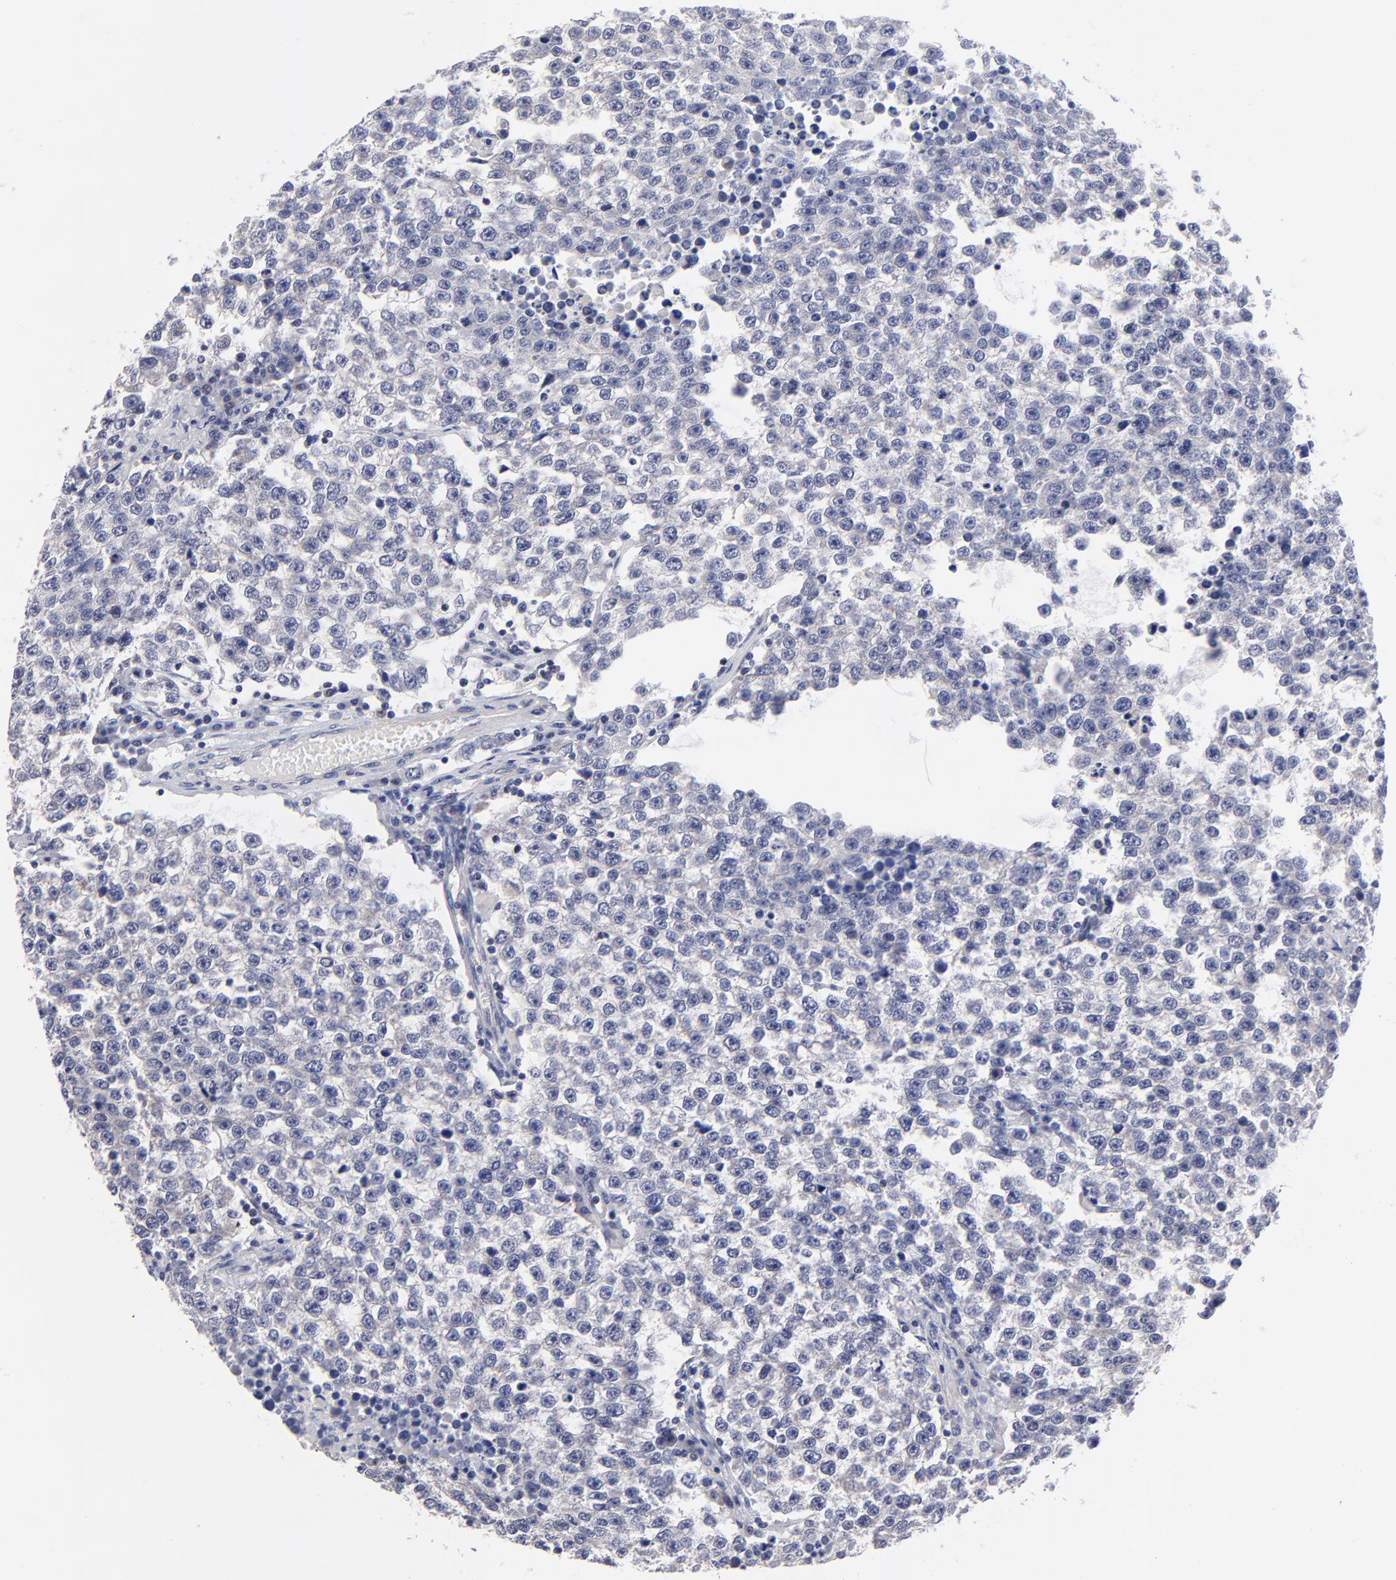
{"staining": {"intensity": "negative", "quantity": "none", "location": "none"}, "tissue": "testis cancer", "cell_type": "Tumor cells", "image_type": "cancer", "snomed": [{"axis": "morphology", "description": "Seminoma, NOS"}, {"axis": "topography", "description": "Testis"}], "caption": "IHC image of neoplastic tissue: human seminoma (testis) stained with DAB shows no significant protein expression in tumor cells. (DAB IHC with hematoxylin counter stain).", "gene": "FBXO8", "patient": {"sex": "male", "age": 36}}